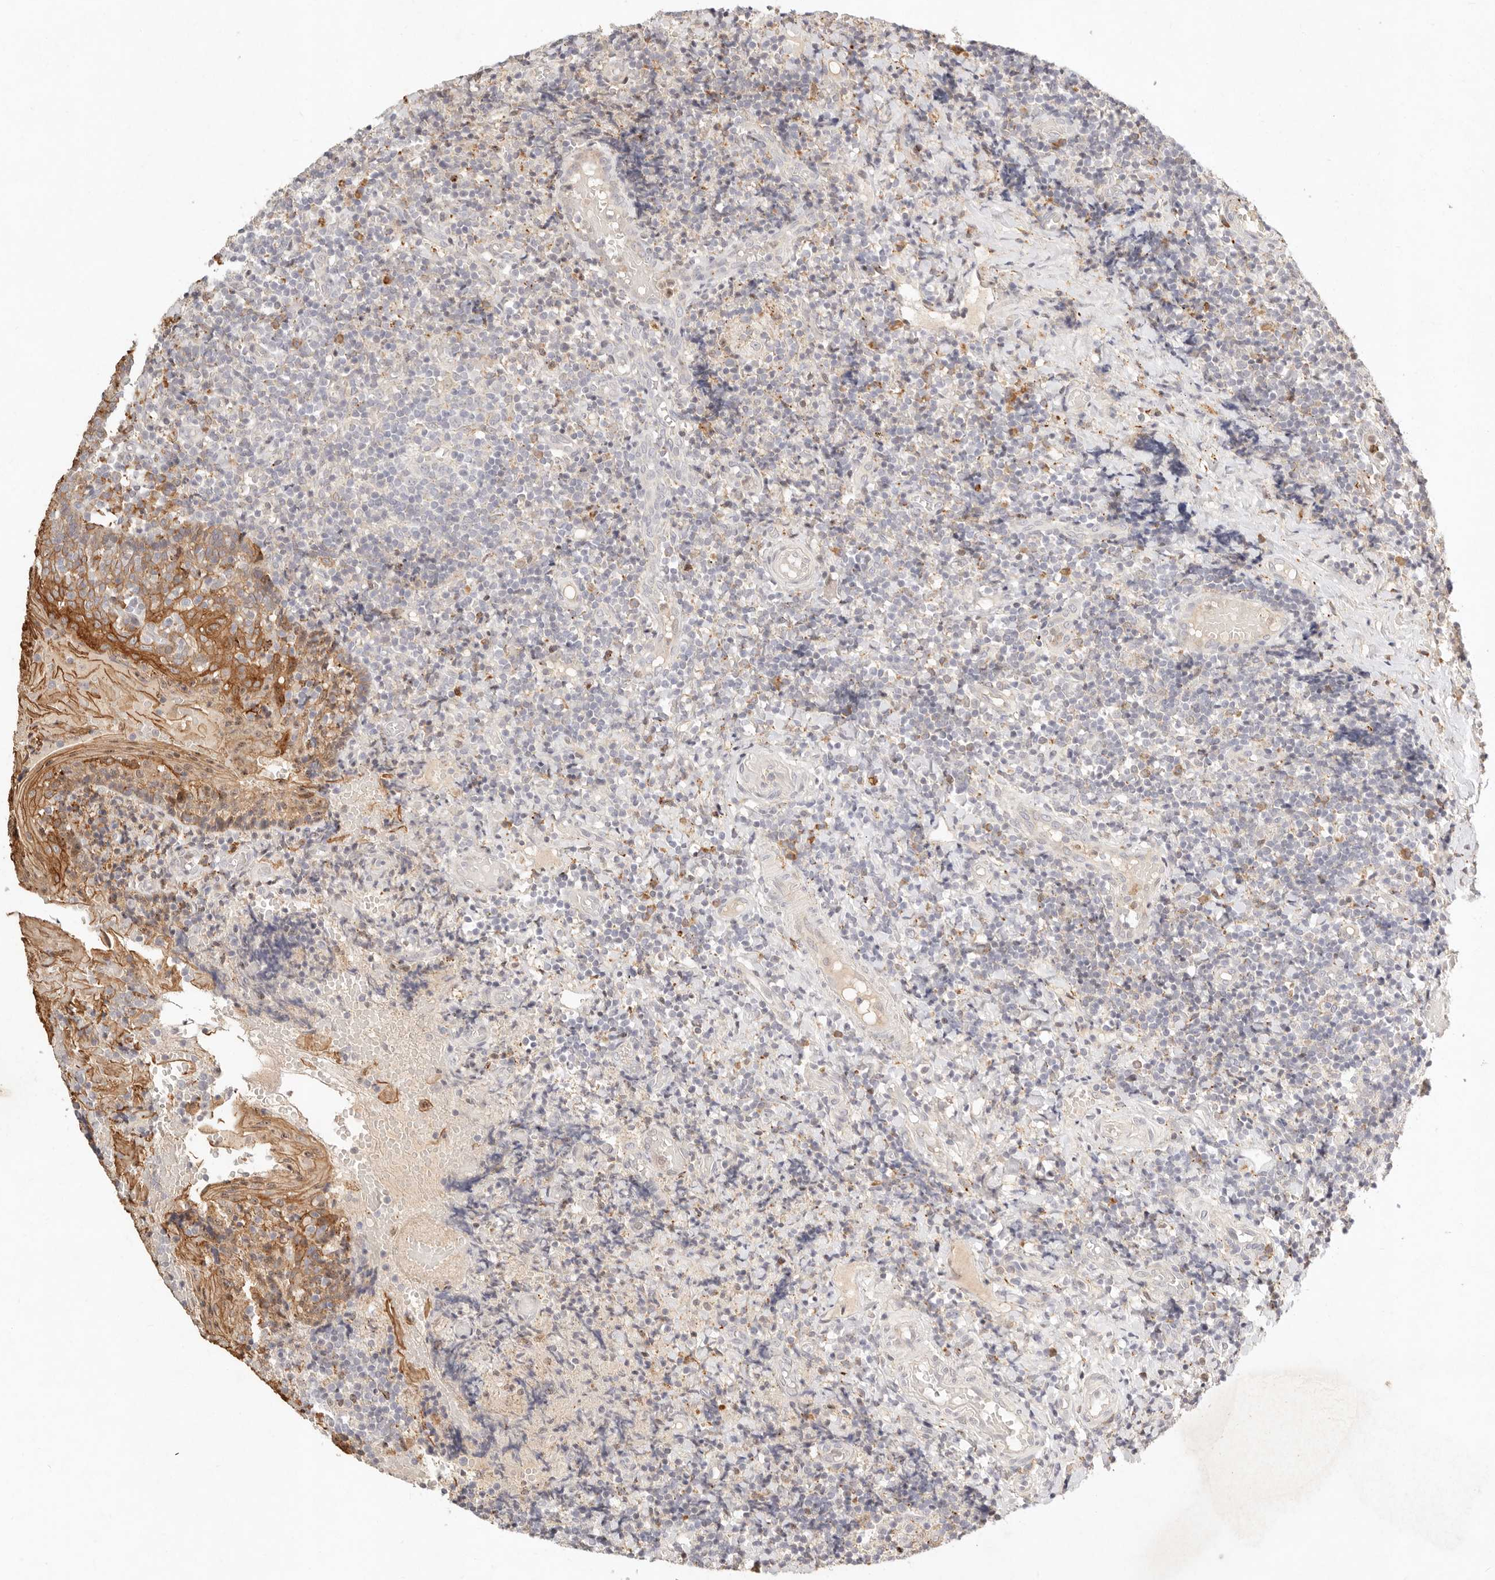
{"staining": {"intensity": "moderate", "quantity": "<25%", "location": "cytoplasmic/membranous"}, "tissue": "tonsil", "cell_type": "Germinal center cells", "image_type": "normal", "snomed": [{"axis": "morphology", "description": "Normal tissue, NOS"}, {"axis": "topography", "description": "Tonsil"}], "caption": "This histopathology image exhibits immunohistochemistry (IHC) staining of normal tonsil, with low moderate cytoplasmic/membranous staining in about <25% of germinal center cells.", "gene": "C1orf127", "patient": {"sex": "female", "age": 19}}